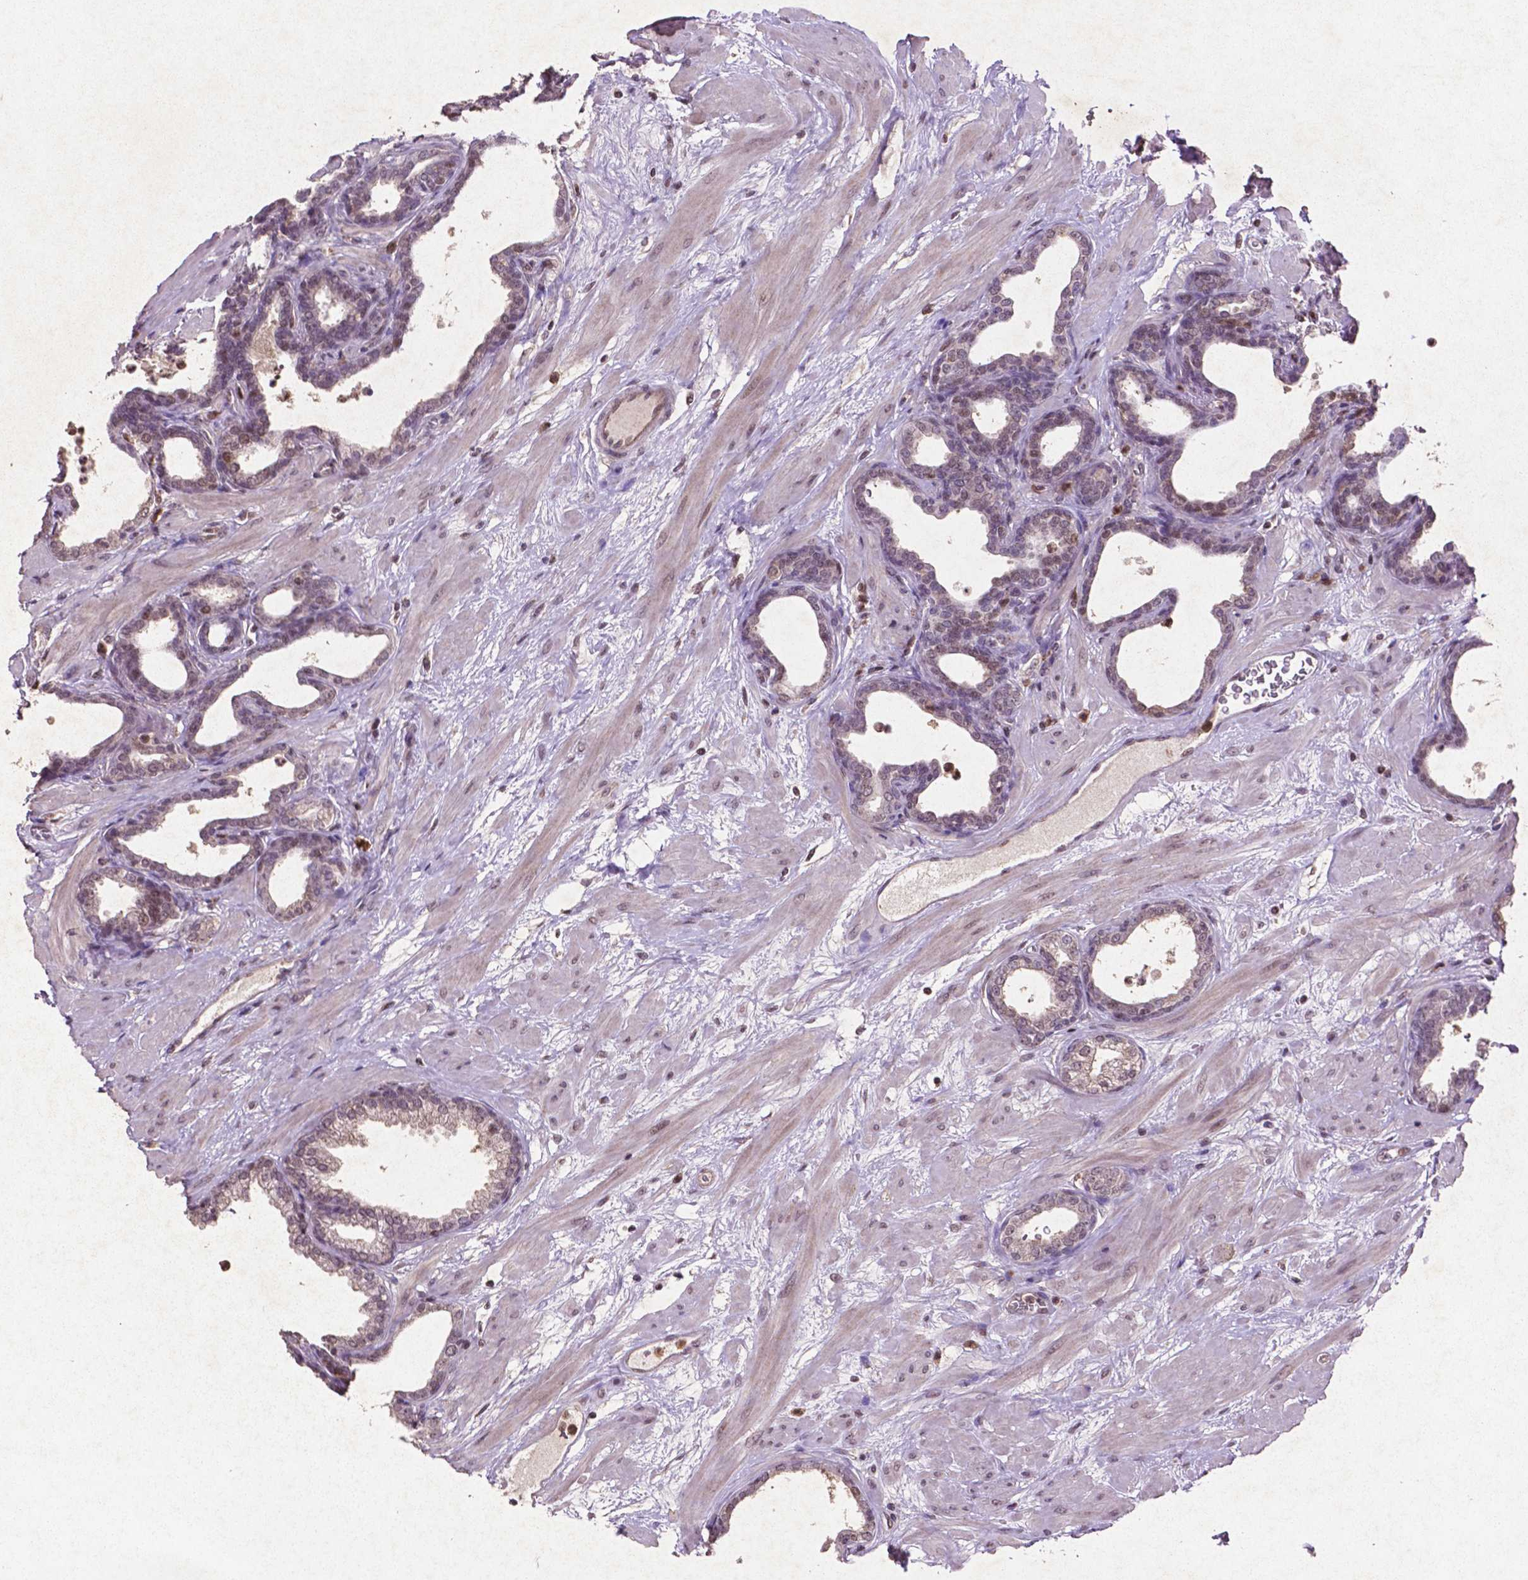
{"staining": {"intensity": "weak", "quantity": "<25%", "location": "cytoplasmic/membranous"}, "tissue": "prostate", "cell_type": "Glandular cells", "image_type": "normal", "snomed": [{"axis": "morphology", "description": "Normal tissue, NOS"}, {"axis": "topography", "description": "Prostate"}], "caption": "Prostate stained for a protein using immunohistochemistry (IHC) displays no staining glandular cells.", "gene": "GLRX", "patient": {"sex": "male", "age": 37}}